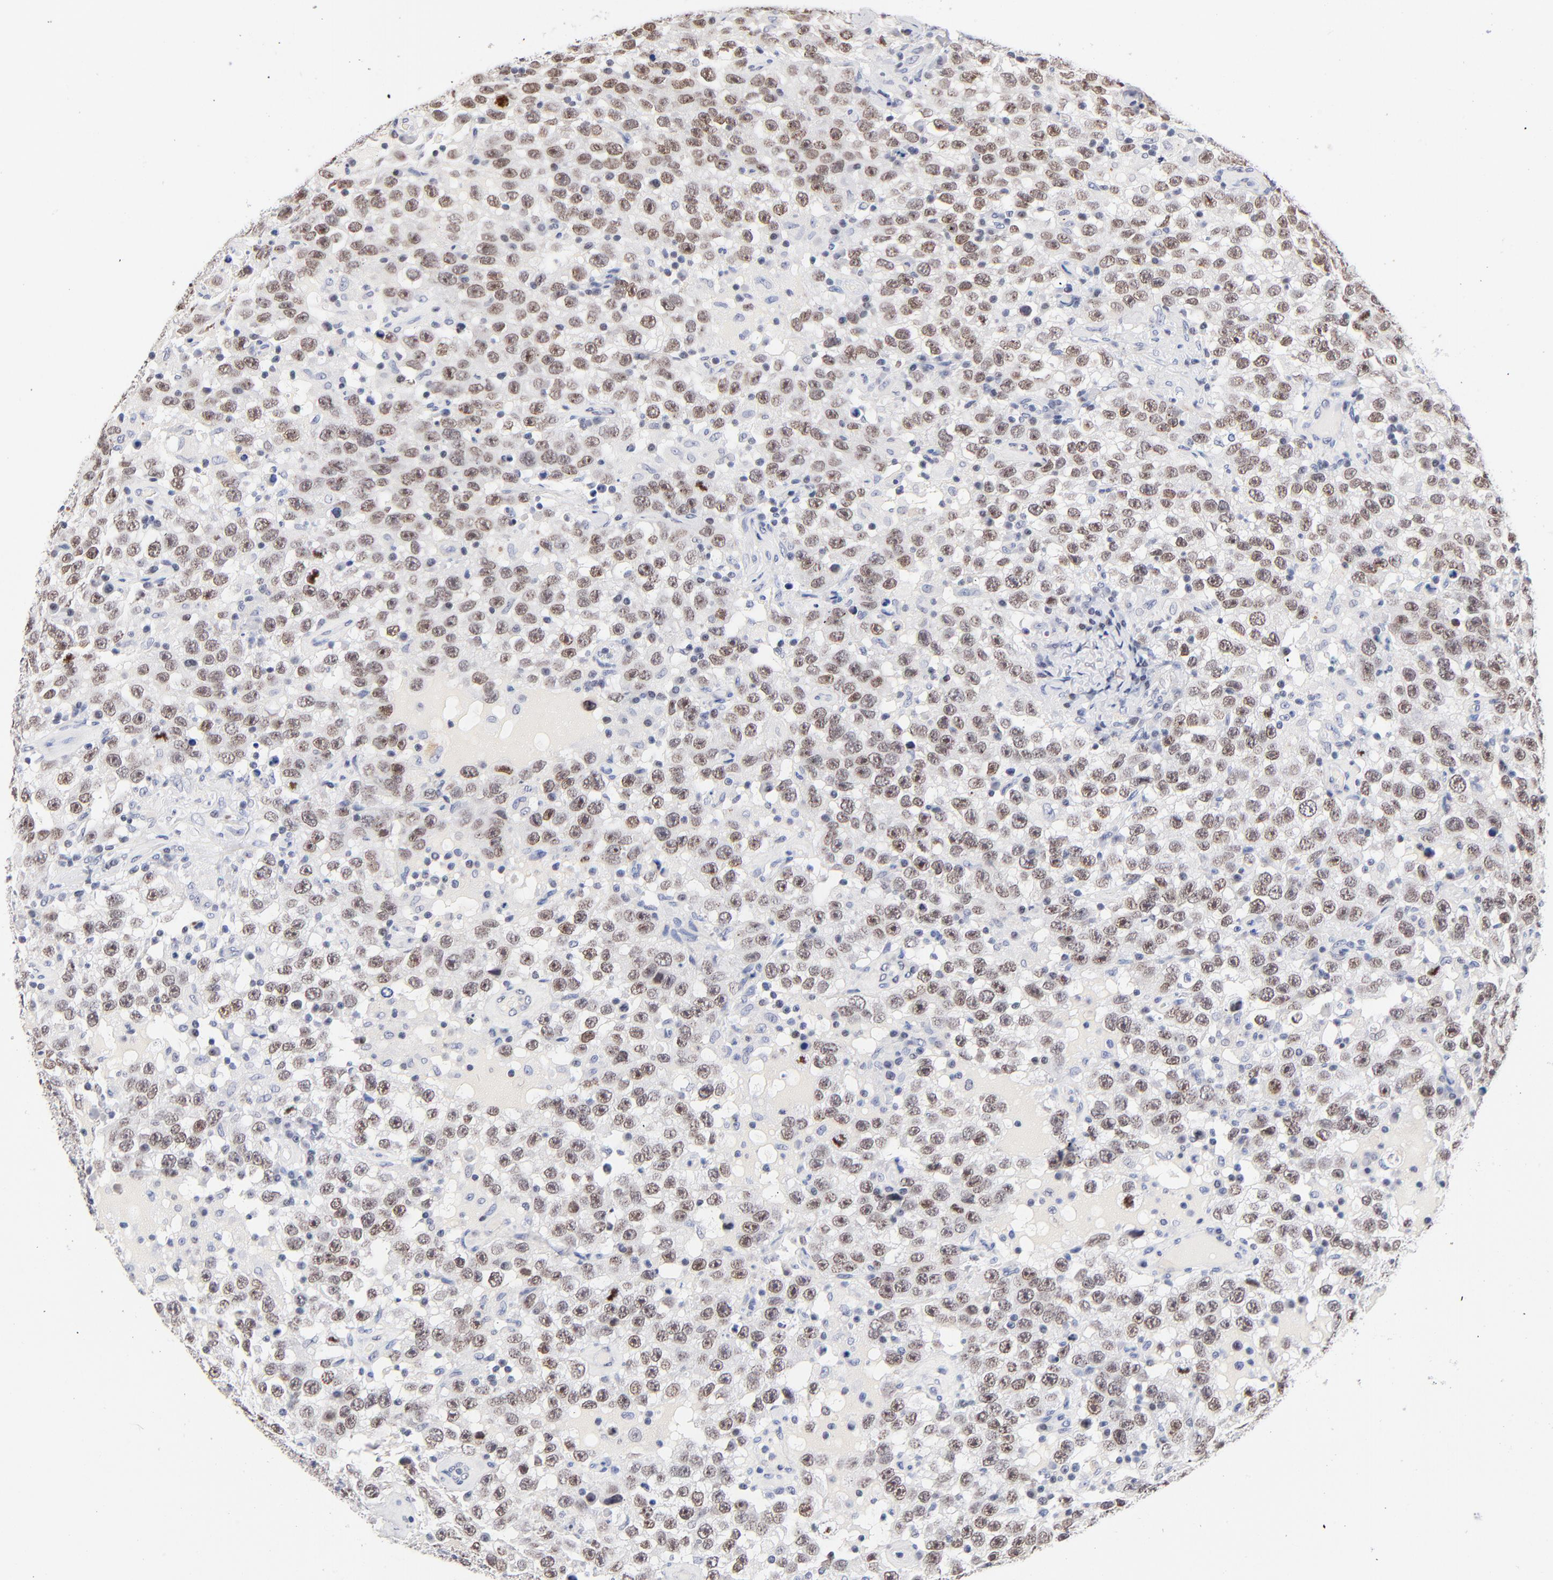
{"staining": {"intensity": "weak", "quantity": "25%-75%", "location": "nuclear"}, "tissue": "testis cancer", "cell_type": "Tumor cells", "image_type": "cancer", "snomed": [{"axis": "morphology", "description": "Seminoma, NOS"}, {"axis": "topography", "description": "Testis"}], "caption": "Testis cancer tissue displays weak nuclear positivity in approximately 25%-75% of tumor cells, visualized by immunohistochemistry.", "gene": "ORC2", "patient": {"sex": "male", "age": 41}}